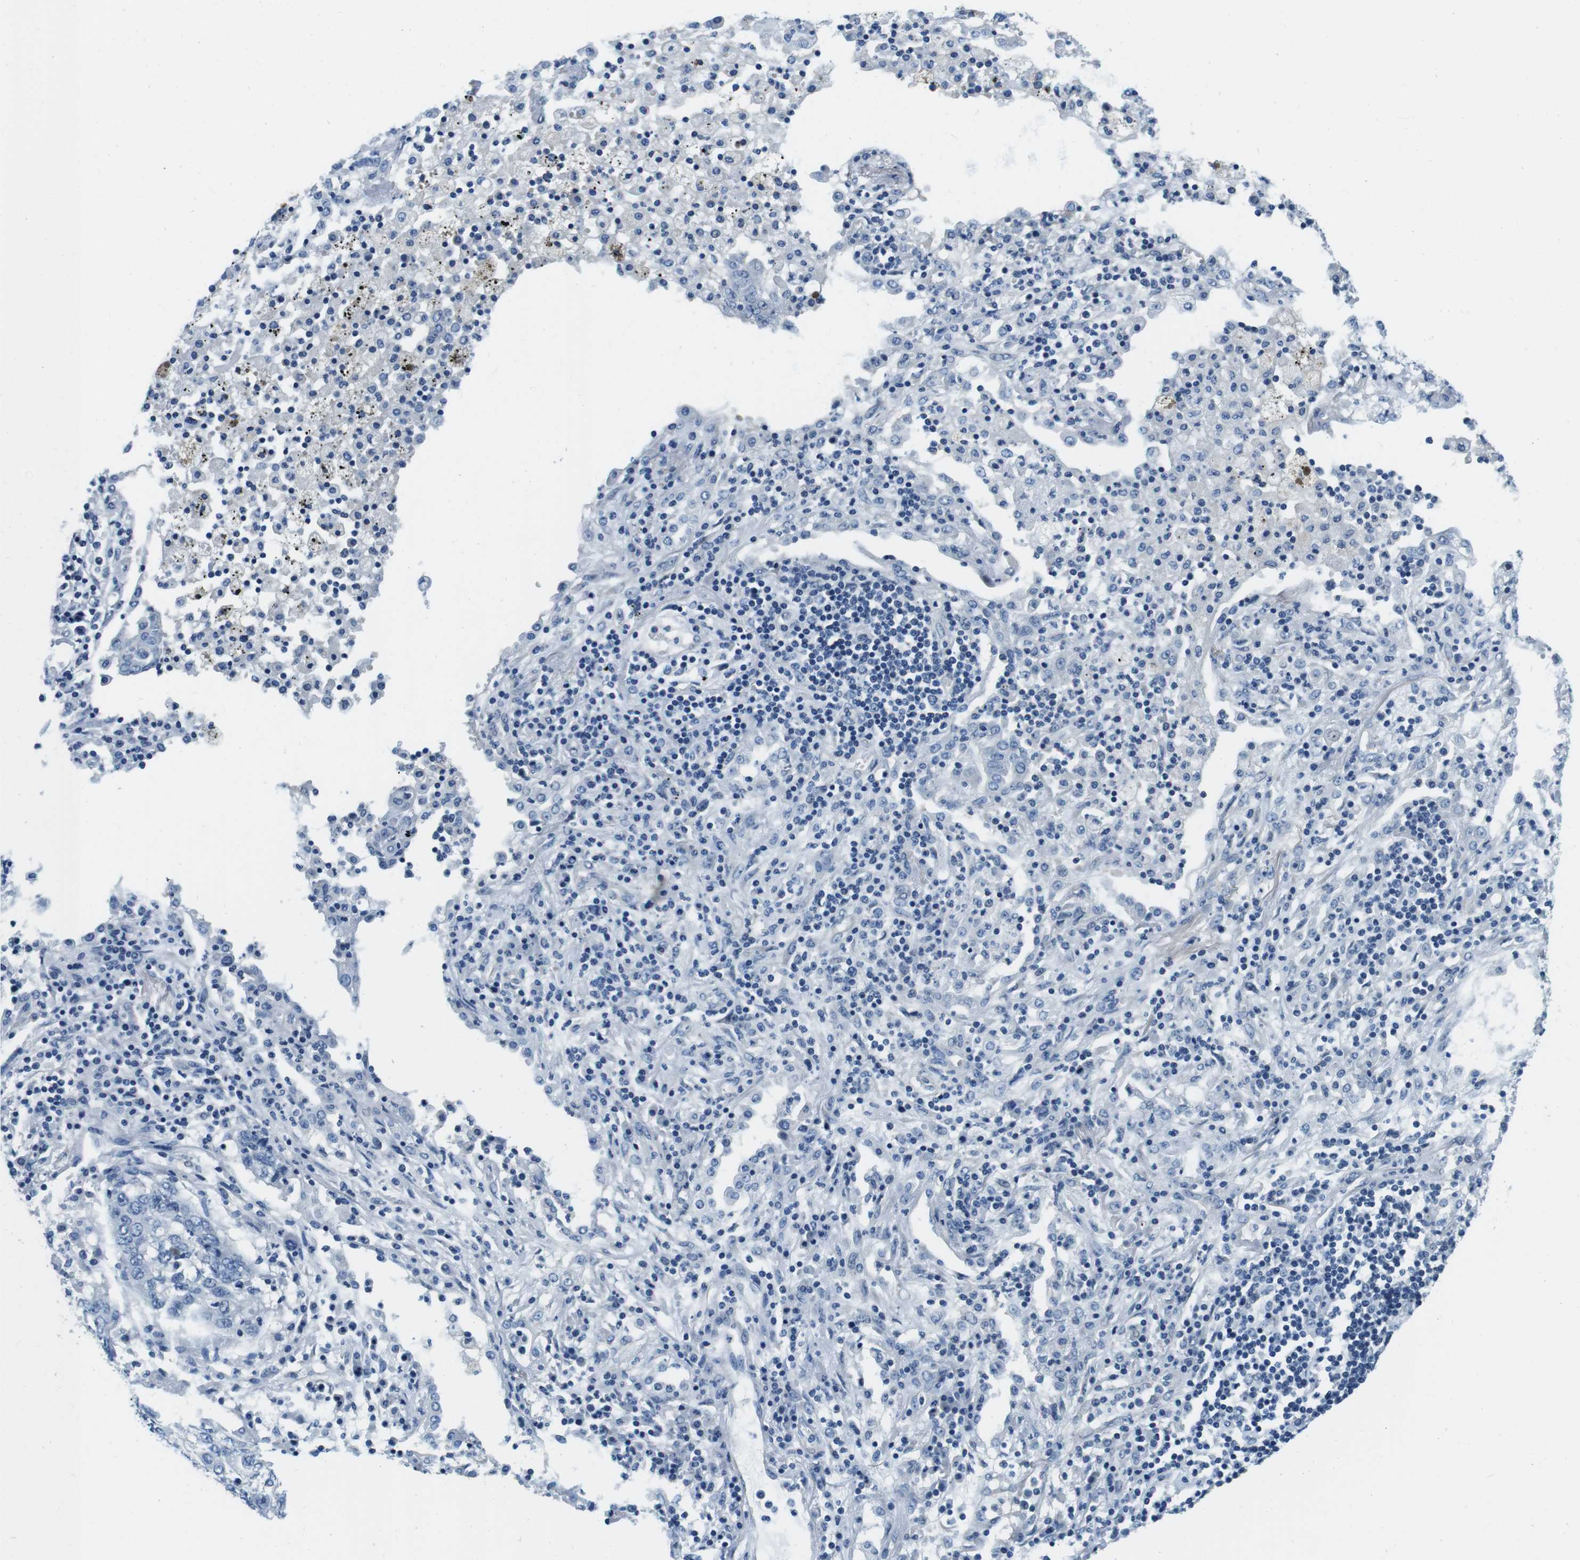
{"staining": {"intensity": "negative", "quantity": "none", "location": "none"}, "tissue": "lung cancer", "cell_type": "Tumor cells", "image_type": "cancer", "snomed": [{"axis": "morphology", "description": "Squamous cell carcinoma, NOS"}, {"axis": "topography", "description": "Lung"}], "caption": "The IHC photomicrograph has no significant positivity in tumor cells of lung cancer (squamous cell carcinoma) tissue.", "gene": "KCNJ5", "patient": {"sex": "female", "age": 63}}